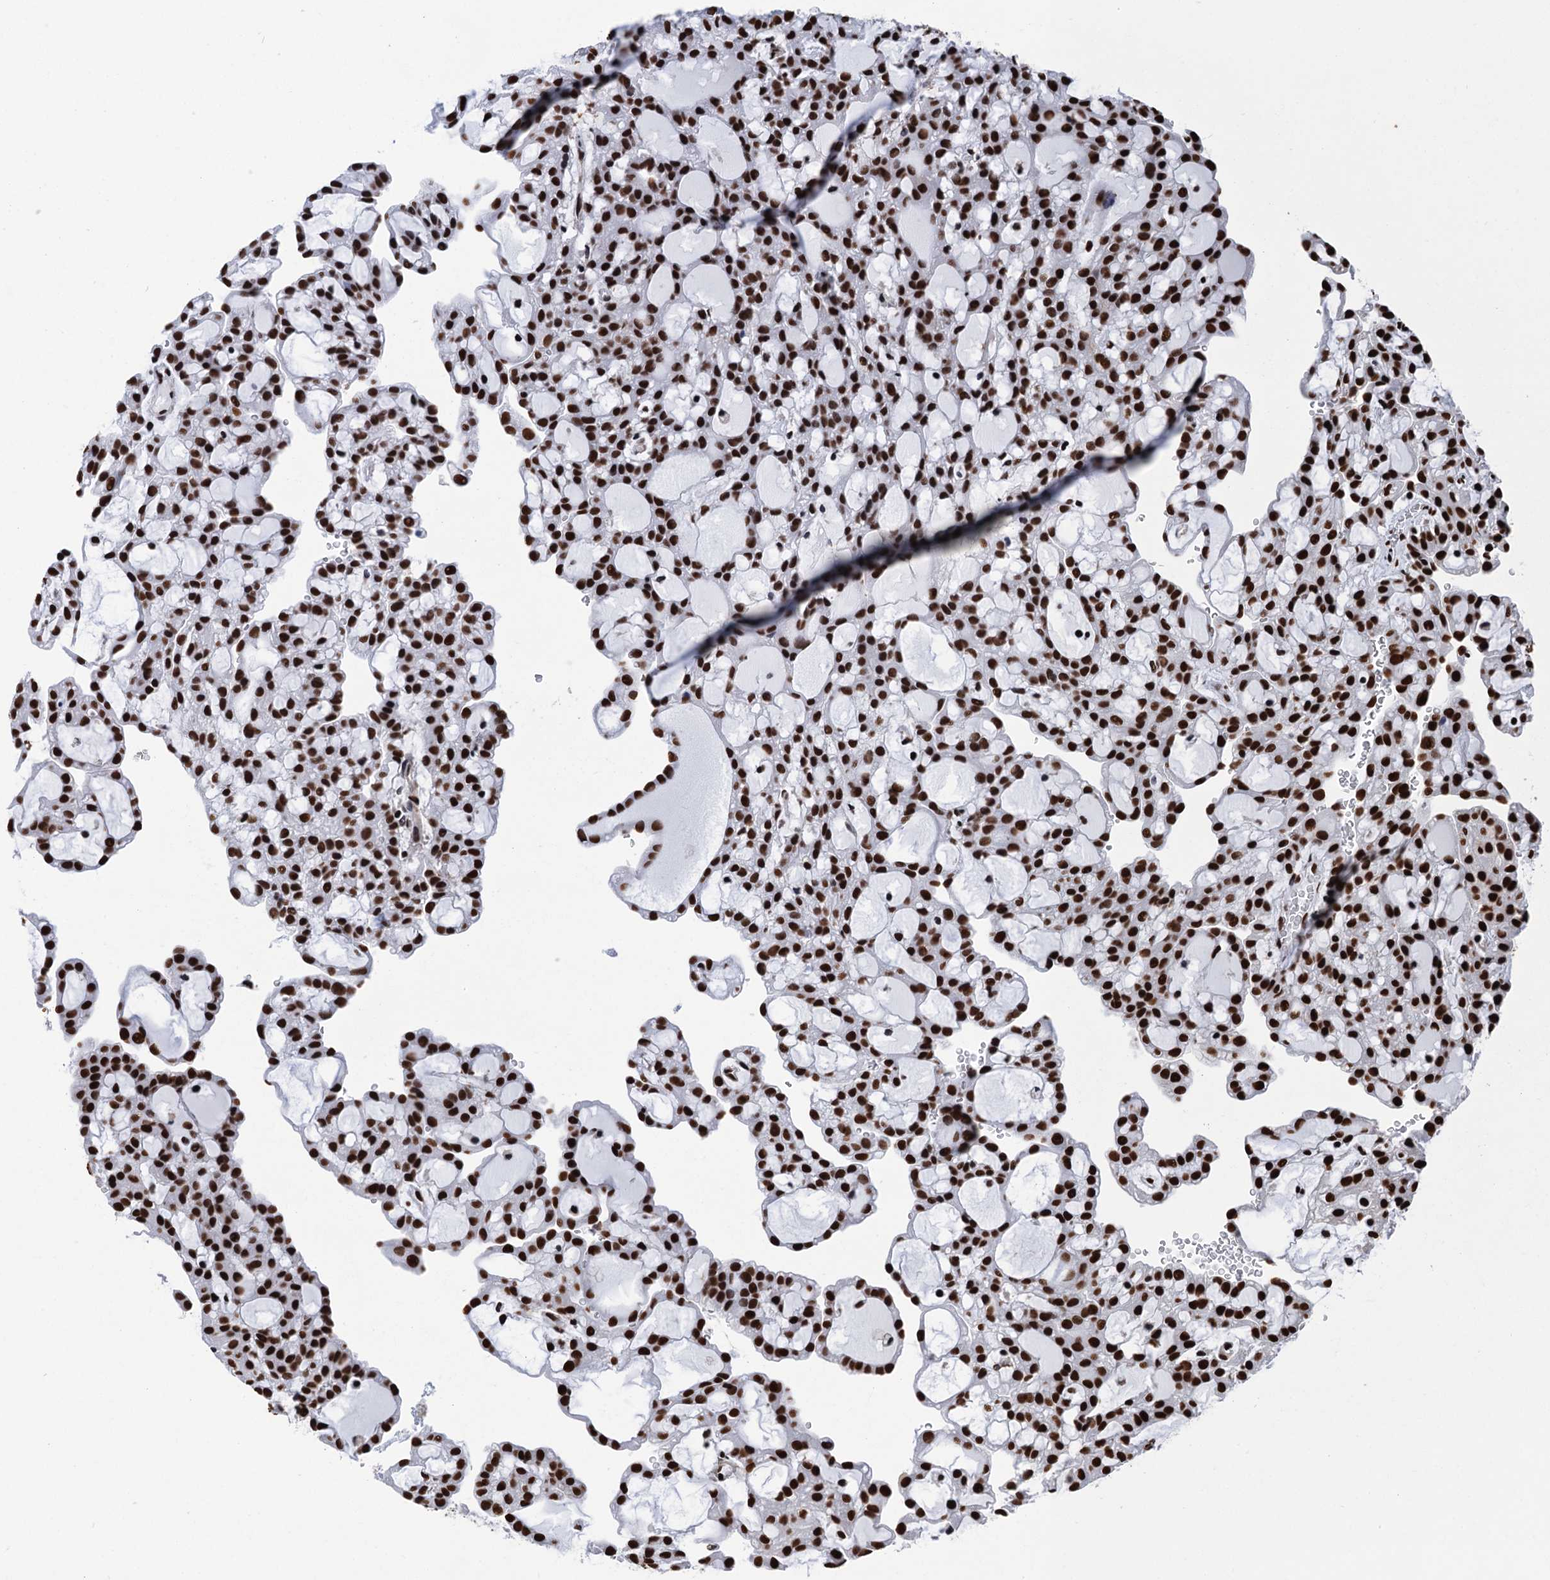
{"staining": {"intensity": "strong", "quantity": ">75%", "location": "nuclear"}, "tissue": "renal cancer", "cell_type": "Tumor cells", "image_type": "cancer", "snomed": [{"axis": "morphology", "description": "Adenocarcinoma, NOS"}, {"axis": "topography", "description": "Kidney"}], "caption": "About >75% of tumor cells in human renal cancer demonstrate strong nuclear protein expression as visualized by brown immunohistochemical staining.", "gene": "UBA2", "patient": {"sex": "male", "age": 63}}